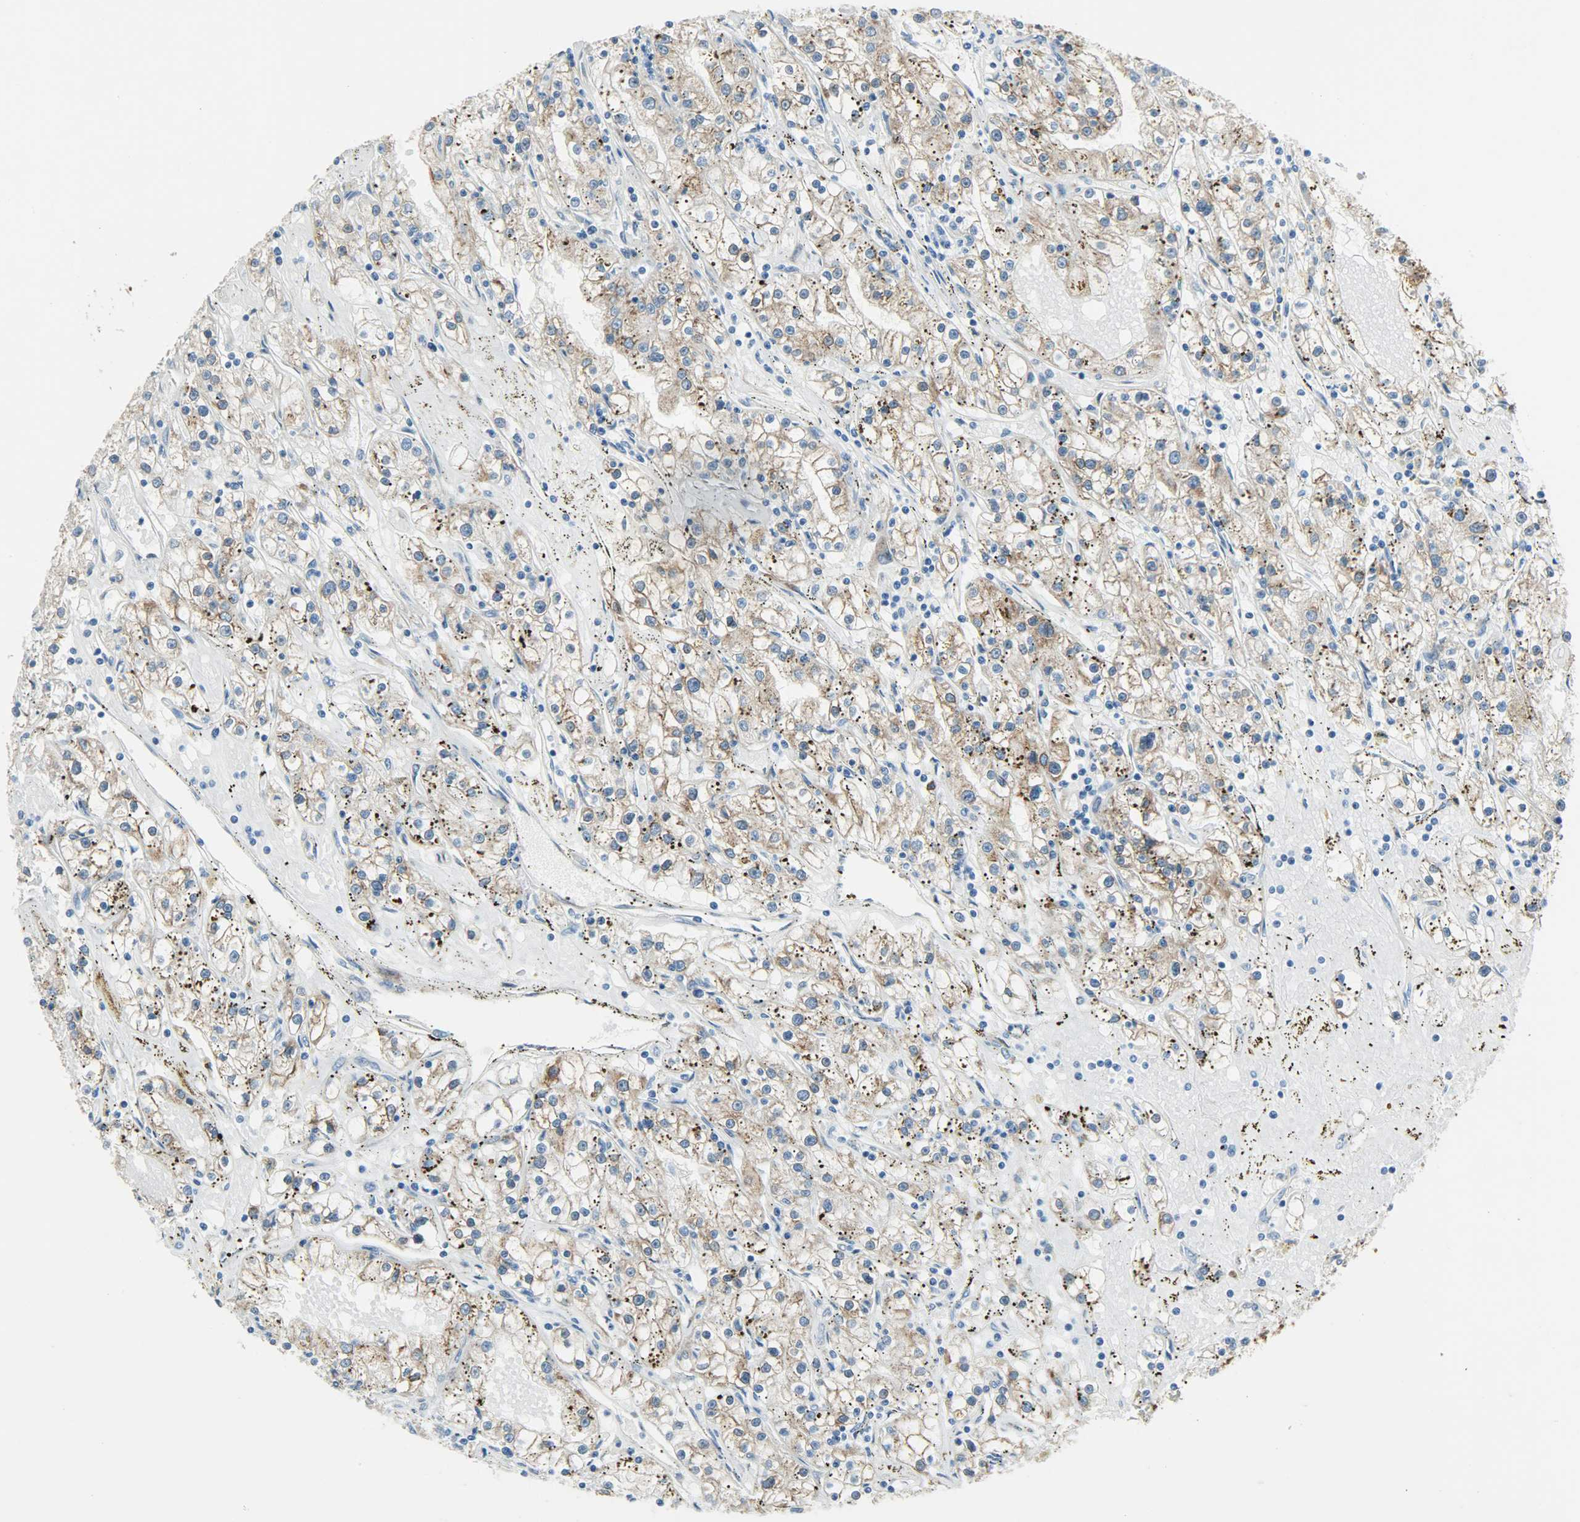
{"staining": {"intensity": "moderate", "quantity": ">75%", "location": "cytoplasmic/membranous"}, "tissue": "renal cancer", "cell_type": "Tumor cells", "image_type": "cancer", "snomed": [{"axis": "morphology", "description": "Adenocarcinoma, NOS"}, {"axis": "topography", "description": "Kidney"}], "caption": "A brown stain labels moderate cytoplasmic/membranous staining of a protein in renal adenocarcinoma tumor cells. The staining was performed using DAB to visualize the protein expression in brown, while the nuclei were stained in blue with hematoxylin (Magnification: 20x).", "gene": "PKD2", "patient": {"sex": "male", "age": 56}}